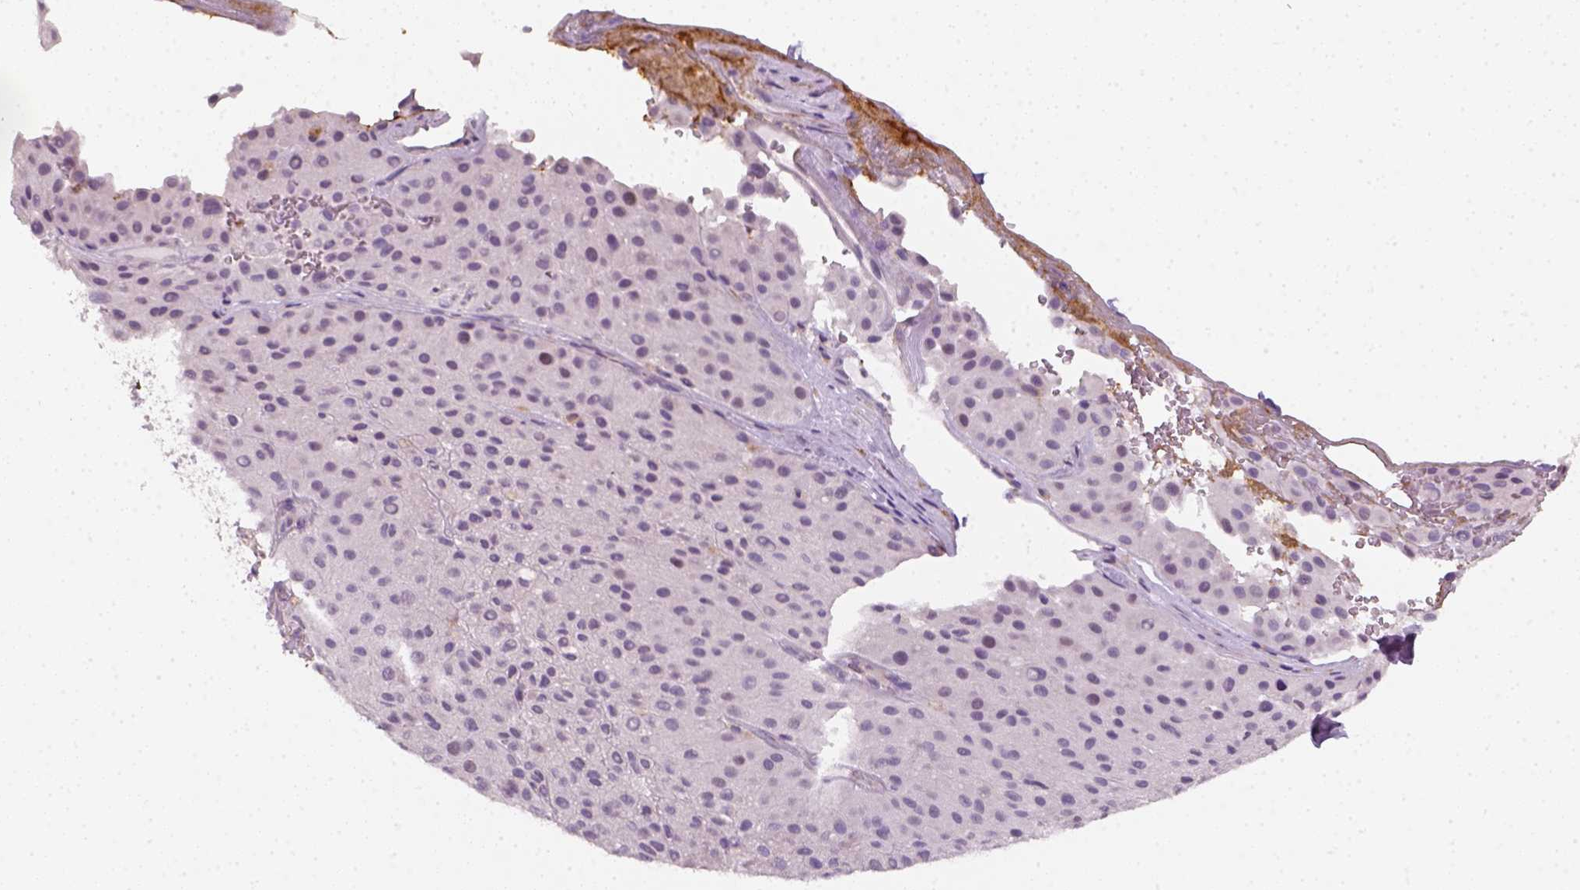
{"staining": {"intensity": "negative", "quantity": "none", "location": "none"}, "tissue": "melanoma", "cell_type": "Tumor cells", "image_type": "cancer", "snomed": [{"axis": "morphology", "description": "Malignant melanoma, Metastatic site"}, {"axis": "topography", "description": "Smooth muscle"}], "caption": "Melanoma was stained to show a protein in brown. There is no significant staining in tumor cells.", "gene": "FAM163B", "patient": {"sex": "male", "age": 41}}